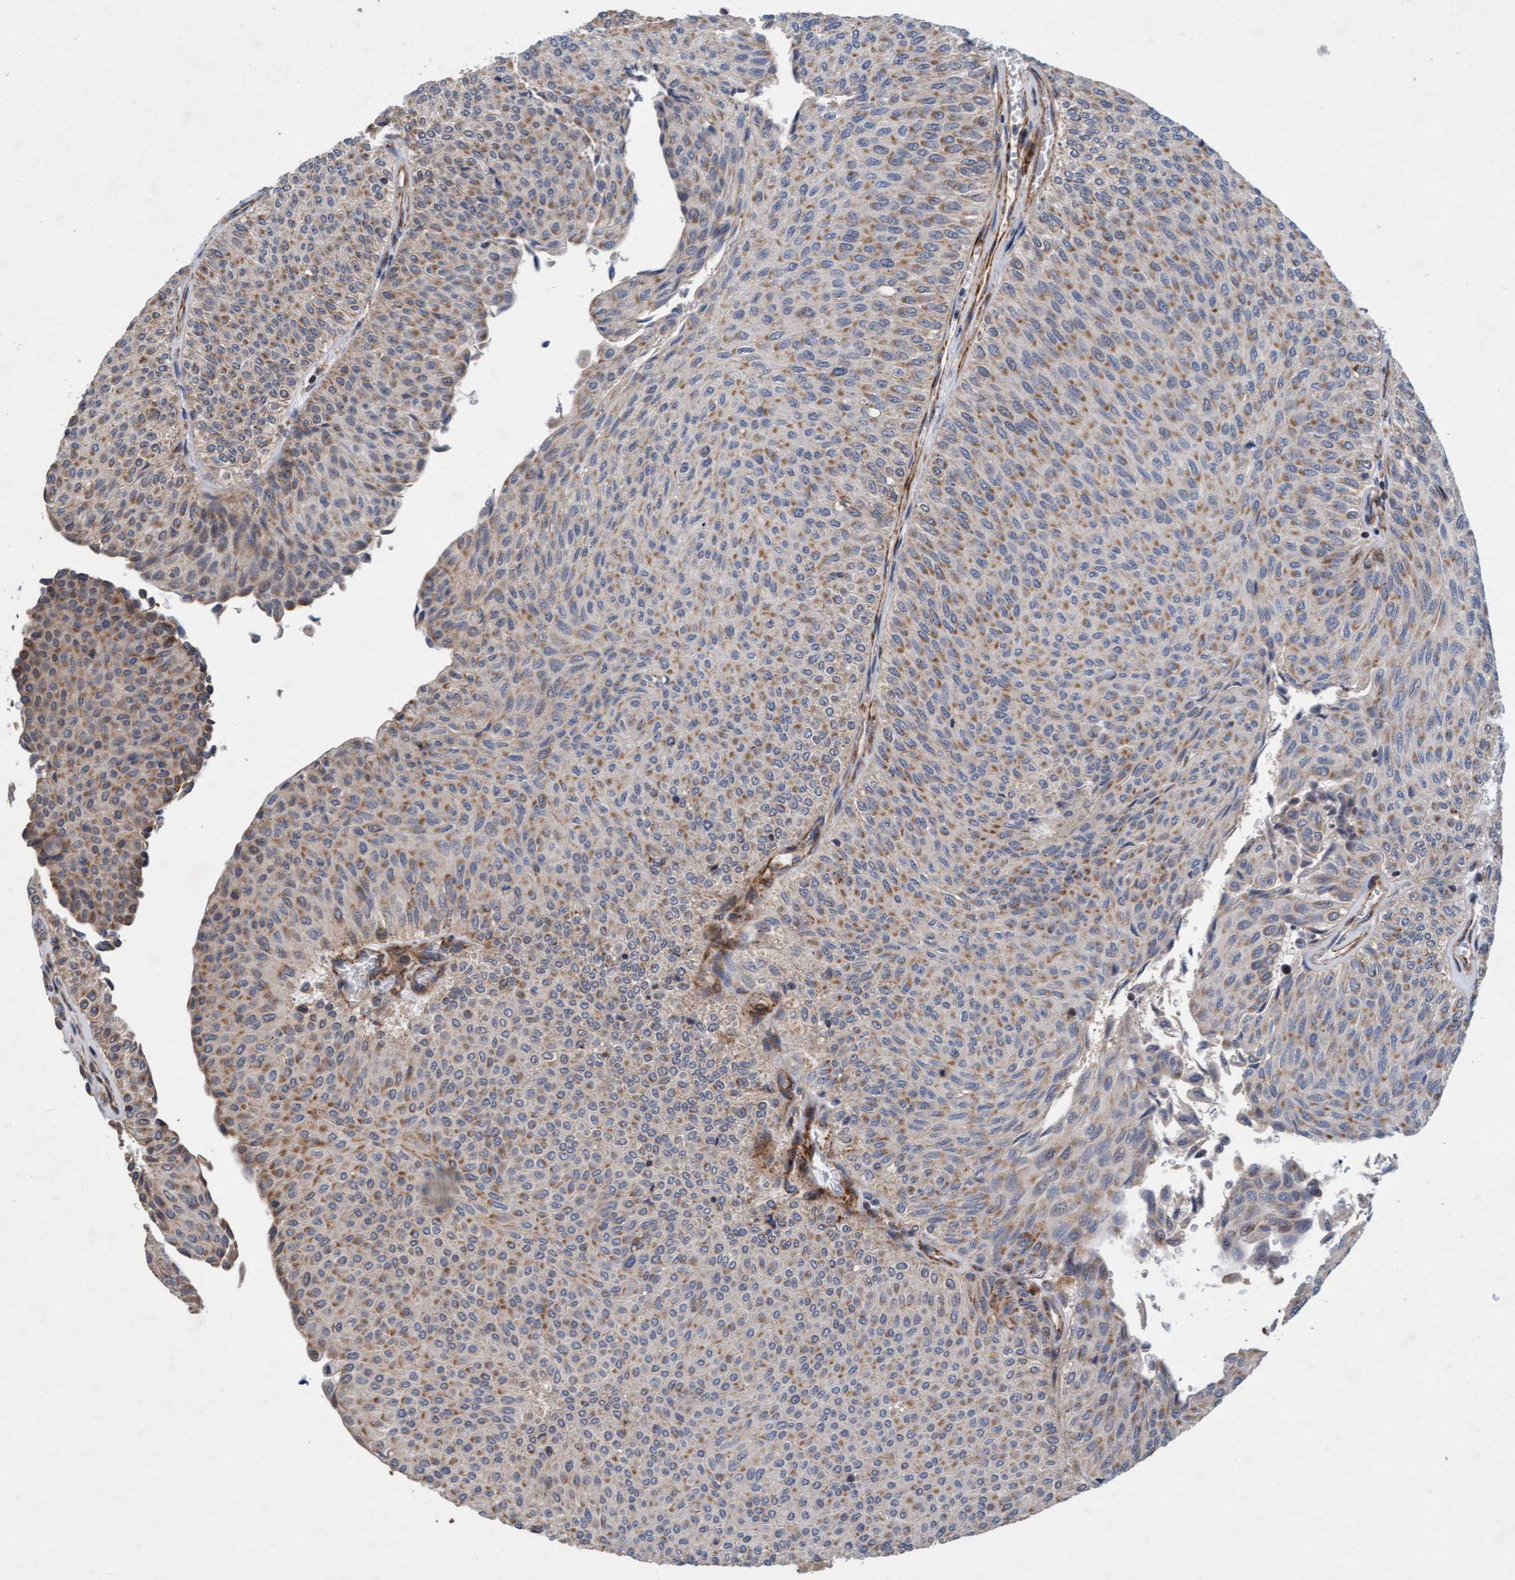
{"staining": {"intensity": "weak", "quantity": ">75%", "location": "cytoplasmic/membranous"}, "tissue": "urothelial cancer", "cell_type": "Tumor cells", "image_type": "cancer", "snomed": [{"axis": "morphology", "description": "Urothelial carcinoma, Low grade"}, {"axis": "topography", "description": "Urinary bladder"}], "caption": "High-magnification brightfield microscopy of urothelial carcinoma (low-grade) stained with DAB (3,3'-diaminobenzidine) (brown) and counterstained with hematoxylin (blue). tumor cells exhibit weak cytoplasmic/membranous positivity is identified in approximately>75% of cells.", "gene": "TMEM70", "patient": {"sex": "male", "age": 78}}